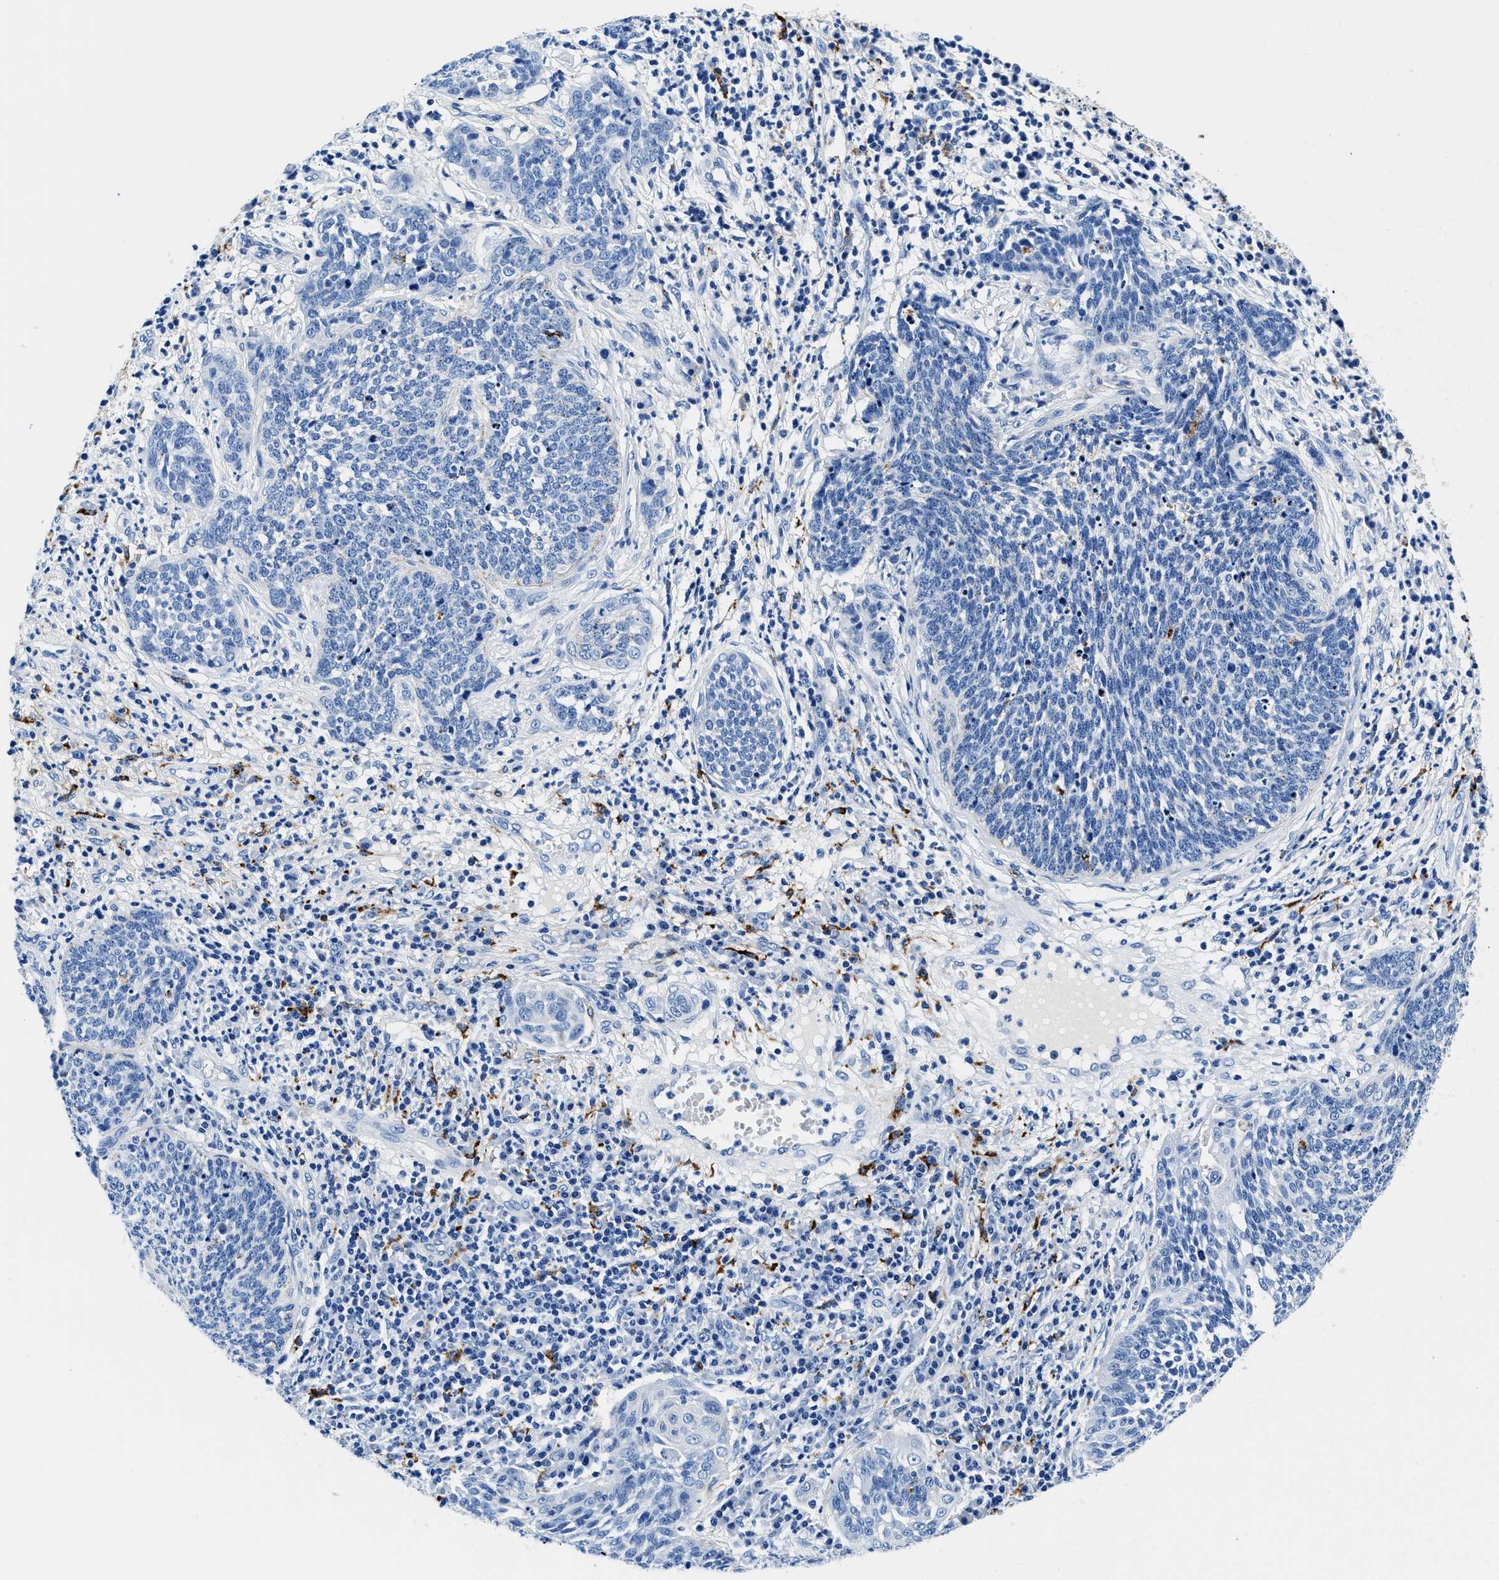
{"staining": {"intensity": "negative", "quantity": "none", "location": "none"}, "tissue": "cervical cancer", "cell_type": "Tumor cells", "image_type": "cancer", "snomed": [{"axis": "morphology", "description": "Squamous cell carcinoma, NOS"}, {"axis": "topography", "description": "Cervix"}], "caption": "Histopathology image shows no significant protein positivity in tumor cells of cervical cancer.", "gene": "OR14K1", "patient": {"sex": "female", "age": 34}}